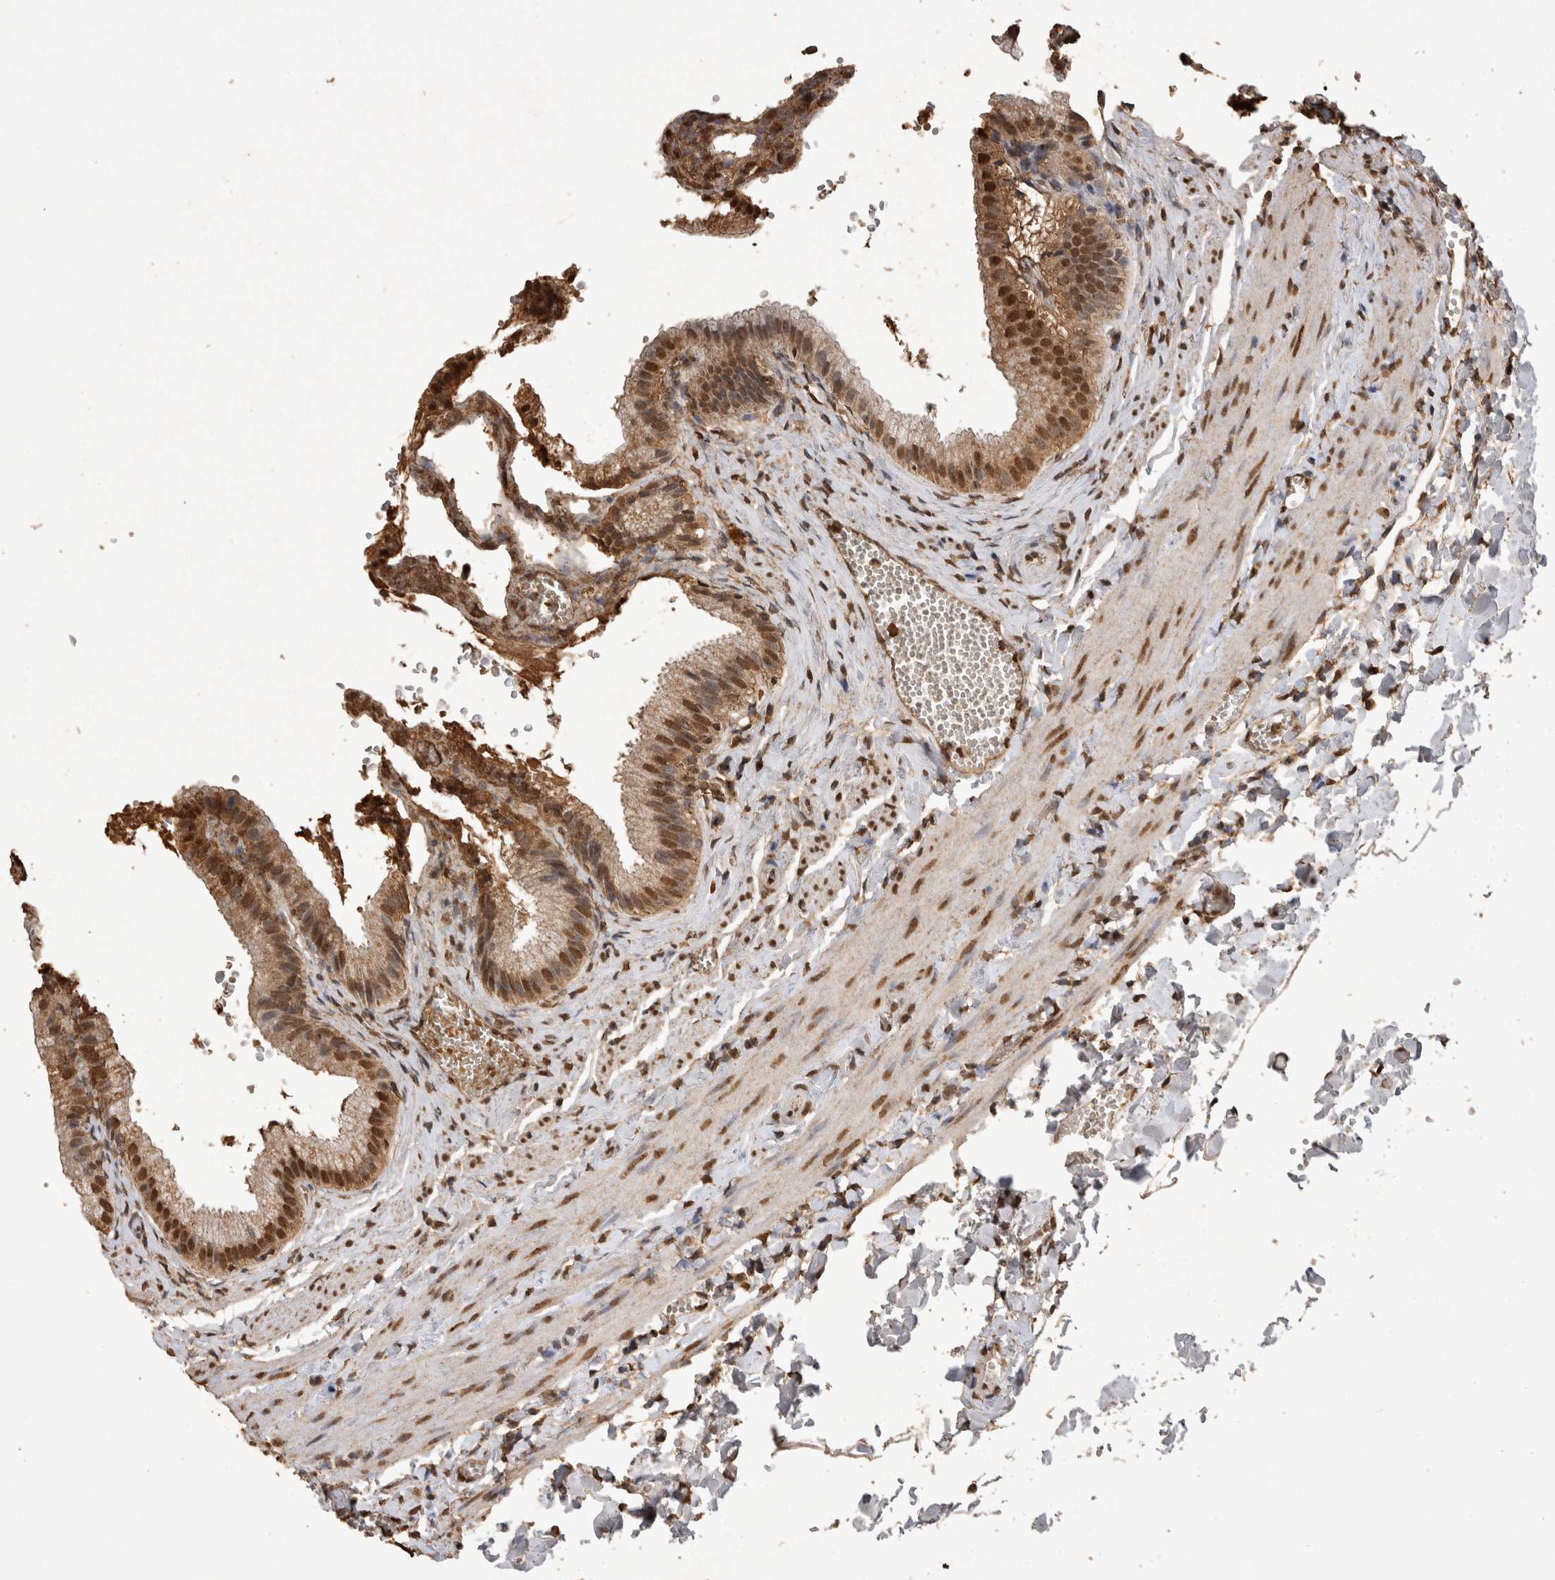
{"staining": {"intensity": "strong", "quantity": ">75%", "location": "cytoplasmic/membranous,nuclear"}, "tissue": "gallbladder", "cell_type": "Glandular cells", "image_type": "normal", "snomed": [{"axis": "morphology", "description": "Normal tissue, NOS"}, {"axis": "topography", "description": "Gallbladder"}], "caption": "Protein expression analysis of normal gallbladder reveals strong cytoplasmic/membranous,nuclear staining in approximately >75% of glandular cells.", "gene": "OAS2", "patient": {"sex": "male", "age": 38}}